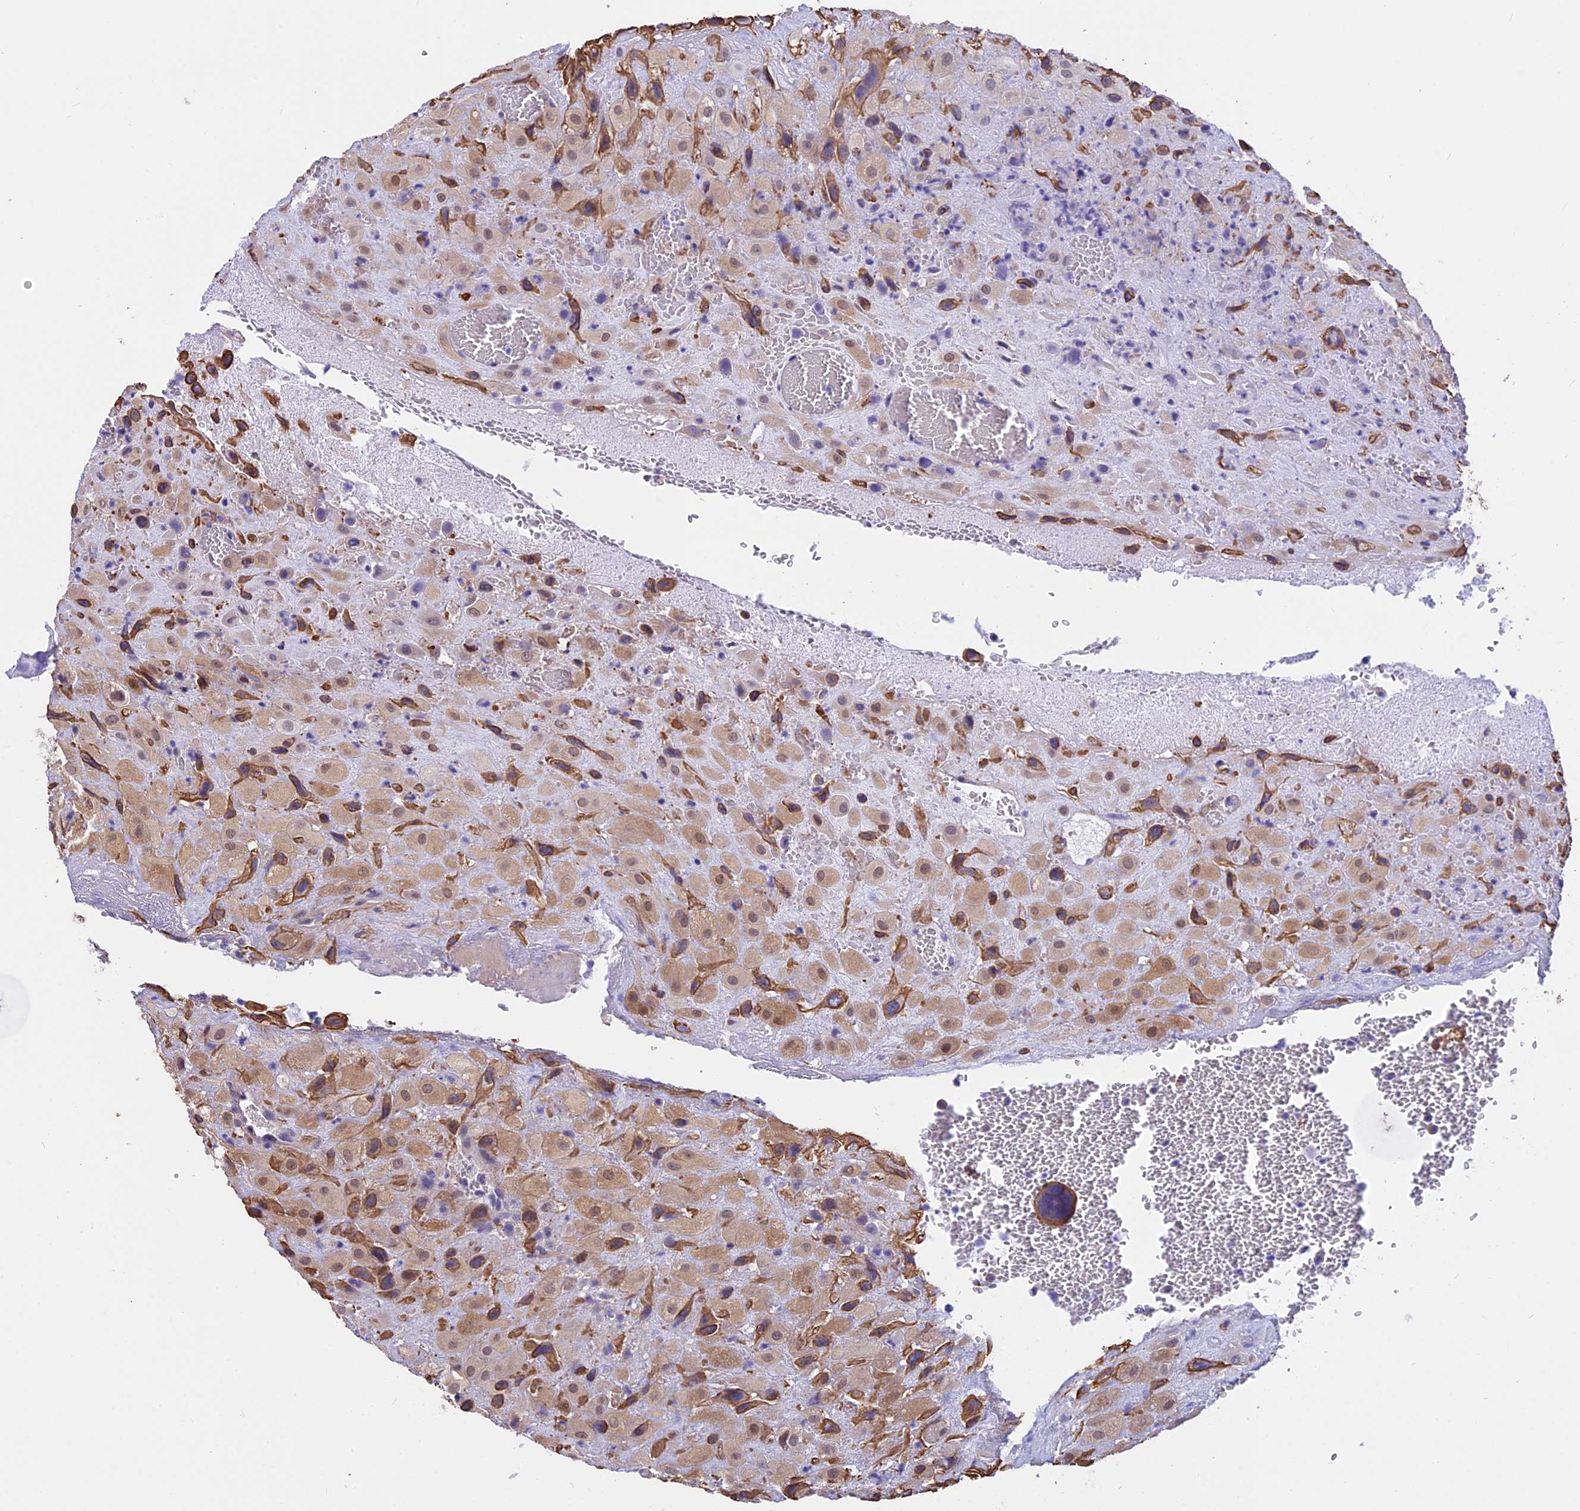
{"staining": {"intensity": "moderate", "quantity": ">75%", "location": "cytoplasmic/membranous,nuclear"}, "tissue": "placenta", "cell_type": "Decidual cells", "image_type": "normal", "snomed": [{"axis": "morphology", "description": "Normal tissue, NOS"}, {"axis": "topography", "description": "Placenta"}], "caption": "Immunohistochemical staining of benign placenta exhibits moderate cytoplasmic/membranous,nuclear protein staining in about >75% of decidual cells. Using DAB (brown) and hematoxylin (blue) stains, captured at high magnification using brightfield microscopy.", "gene": "STUB1", "patient": {"sex": "female", "age": 35}}